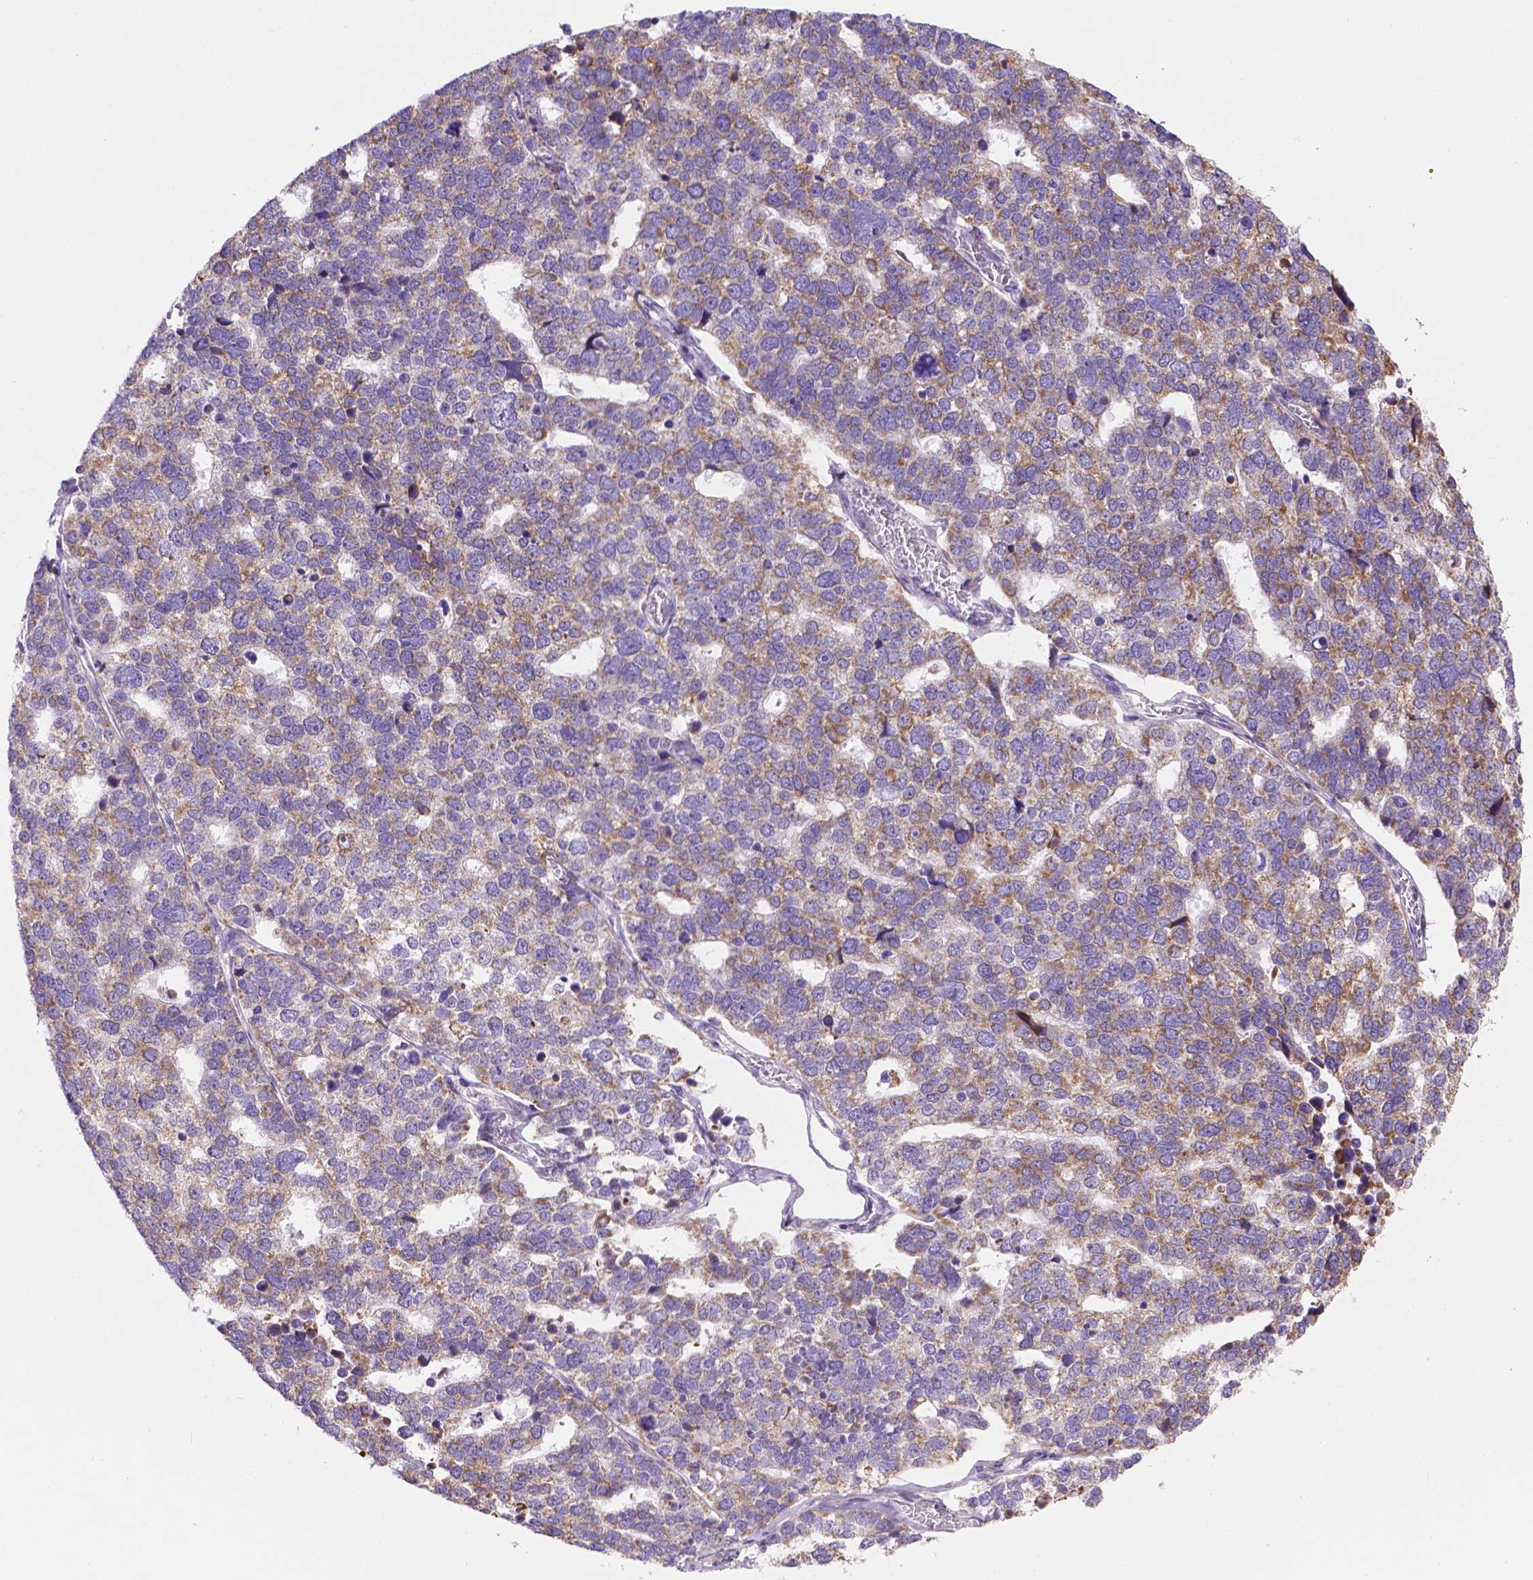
{"staining": {"intensity": "moderate", "quantity": "25%-75%", "location": "cytoplasmic/membranous"}, "tissue": "stomach cancer", "cell_type": "Tumor cells", "image_type": "cancer", "snomed": [{"axis": "morphology", "description": "Adenocarcinoma, NOS"}, {"axis": "topography", "description": "Stomach"}], "caption": "Tumor cells display medium levels of moderate cytoplasmic/membranous staining in approximately 25%-75% of cells in human stomach cancer (adenocarcinoma).", "gene": "CSPG5", "patient": {"sex": "male", "age": 69}}